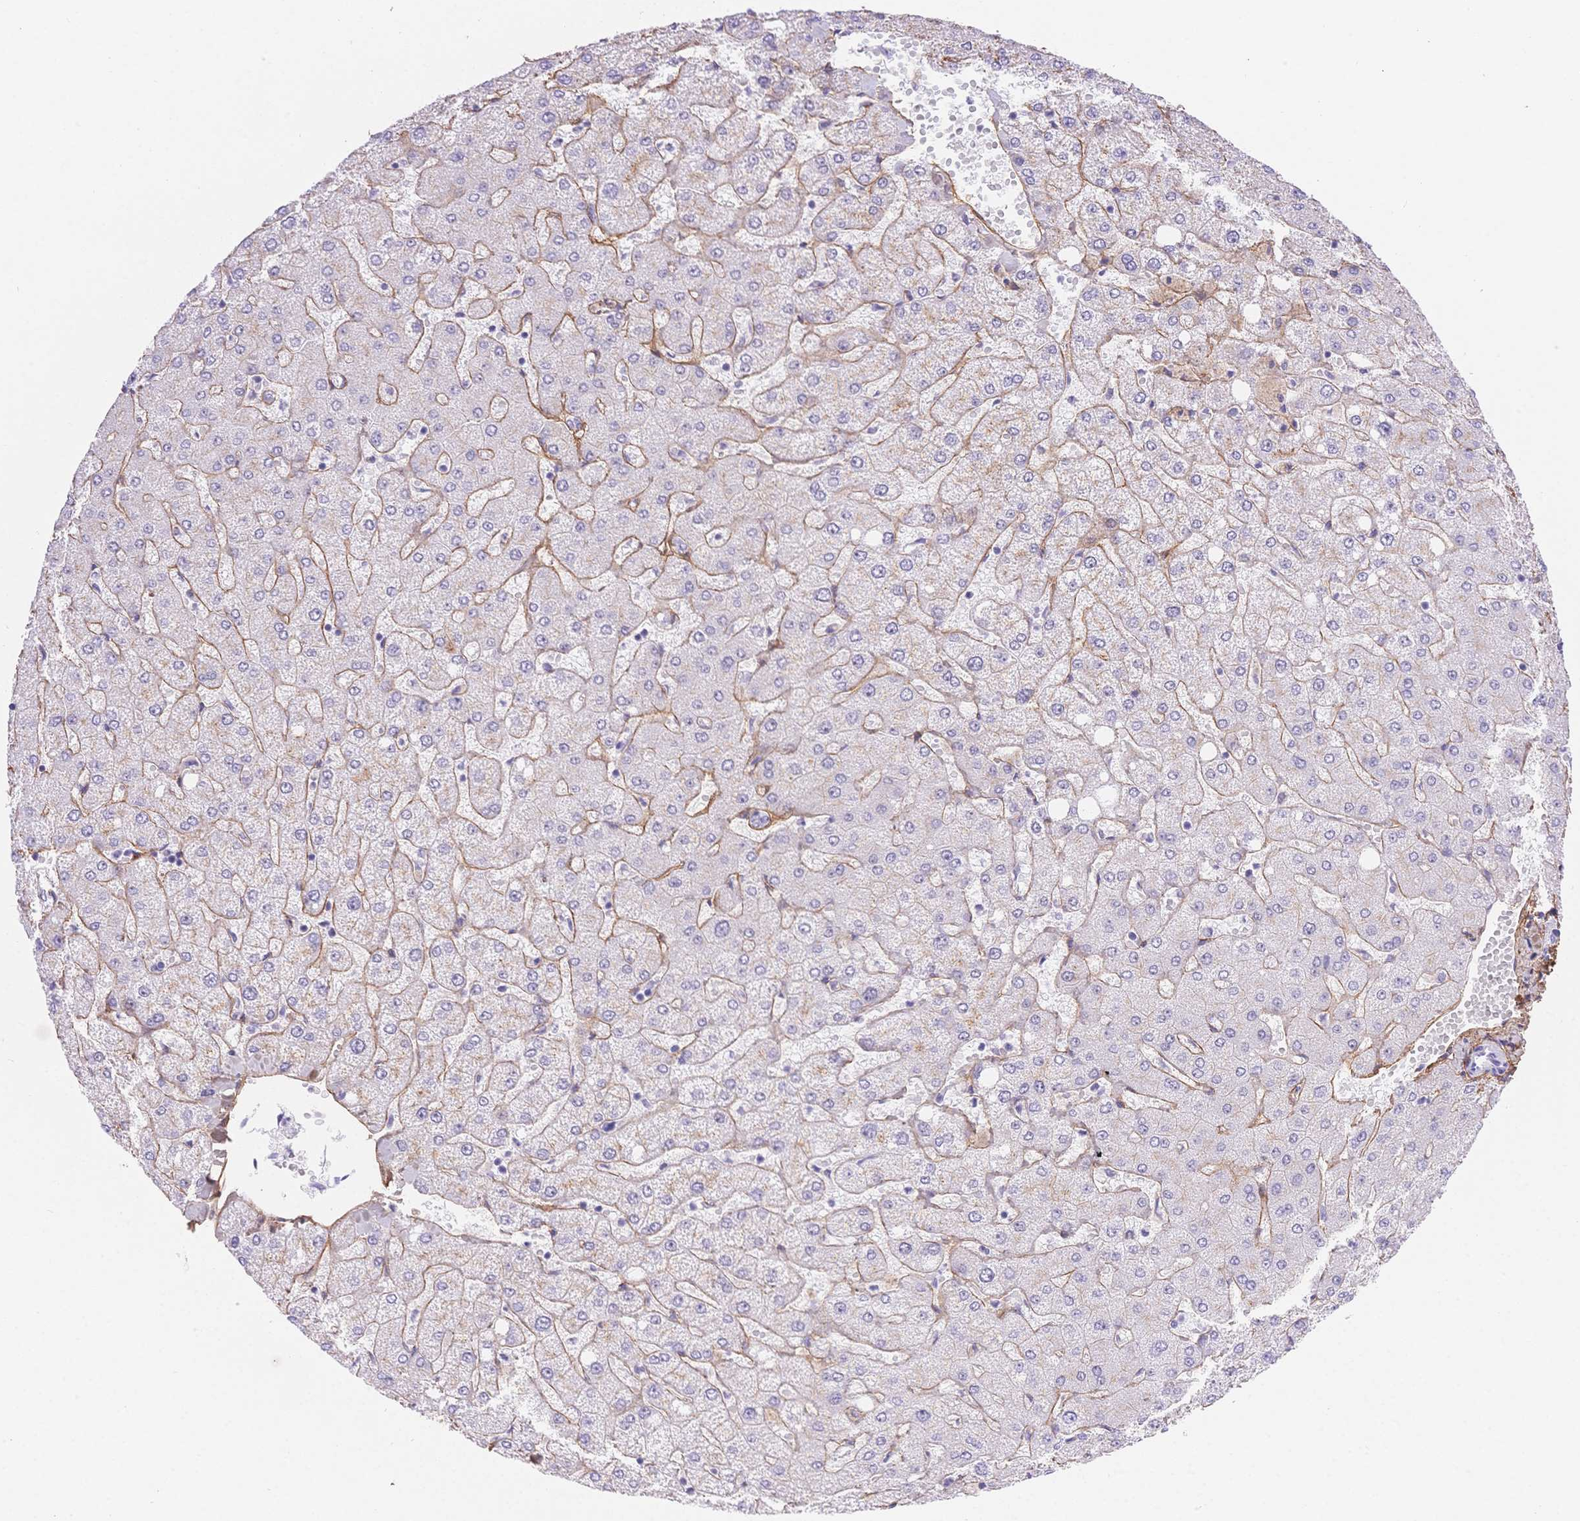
{"staining": {"intensity": "negative", "quantity": "none", "location": "none"}, "tissue": "liver", "cell_type": "Cholangiocytes", "image_type": "normal", "snomed": [{"axis": "morphology", "description": "Normal tissue, NOS"}, {"axis": "topography", "description": "Liver"}], "caption": "Cholangiocytes are negative for brown protein staining in unremarkable liver. (IHC, brightfield microscopy, high magnification).", "gene": "PDZD2", "patient": {"sex": "female", "age": 54}}